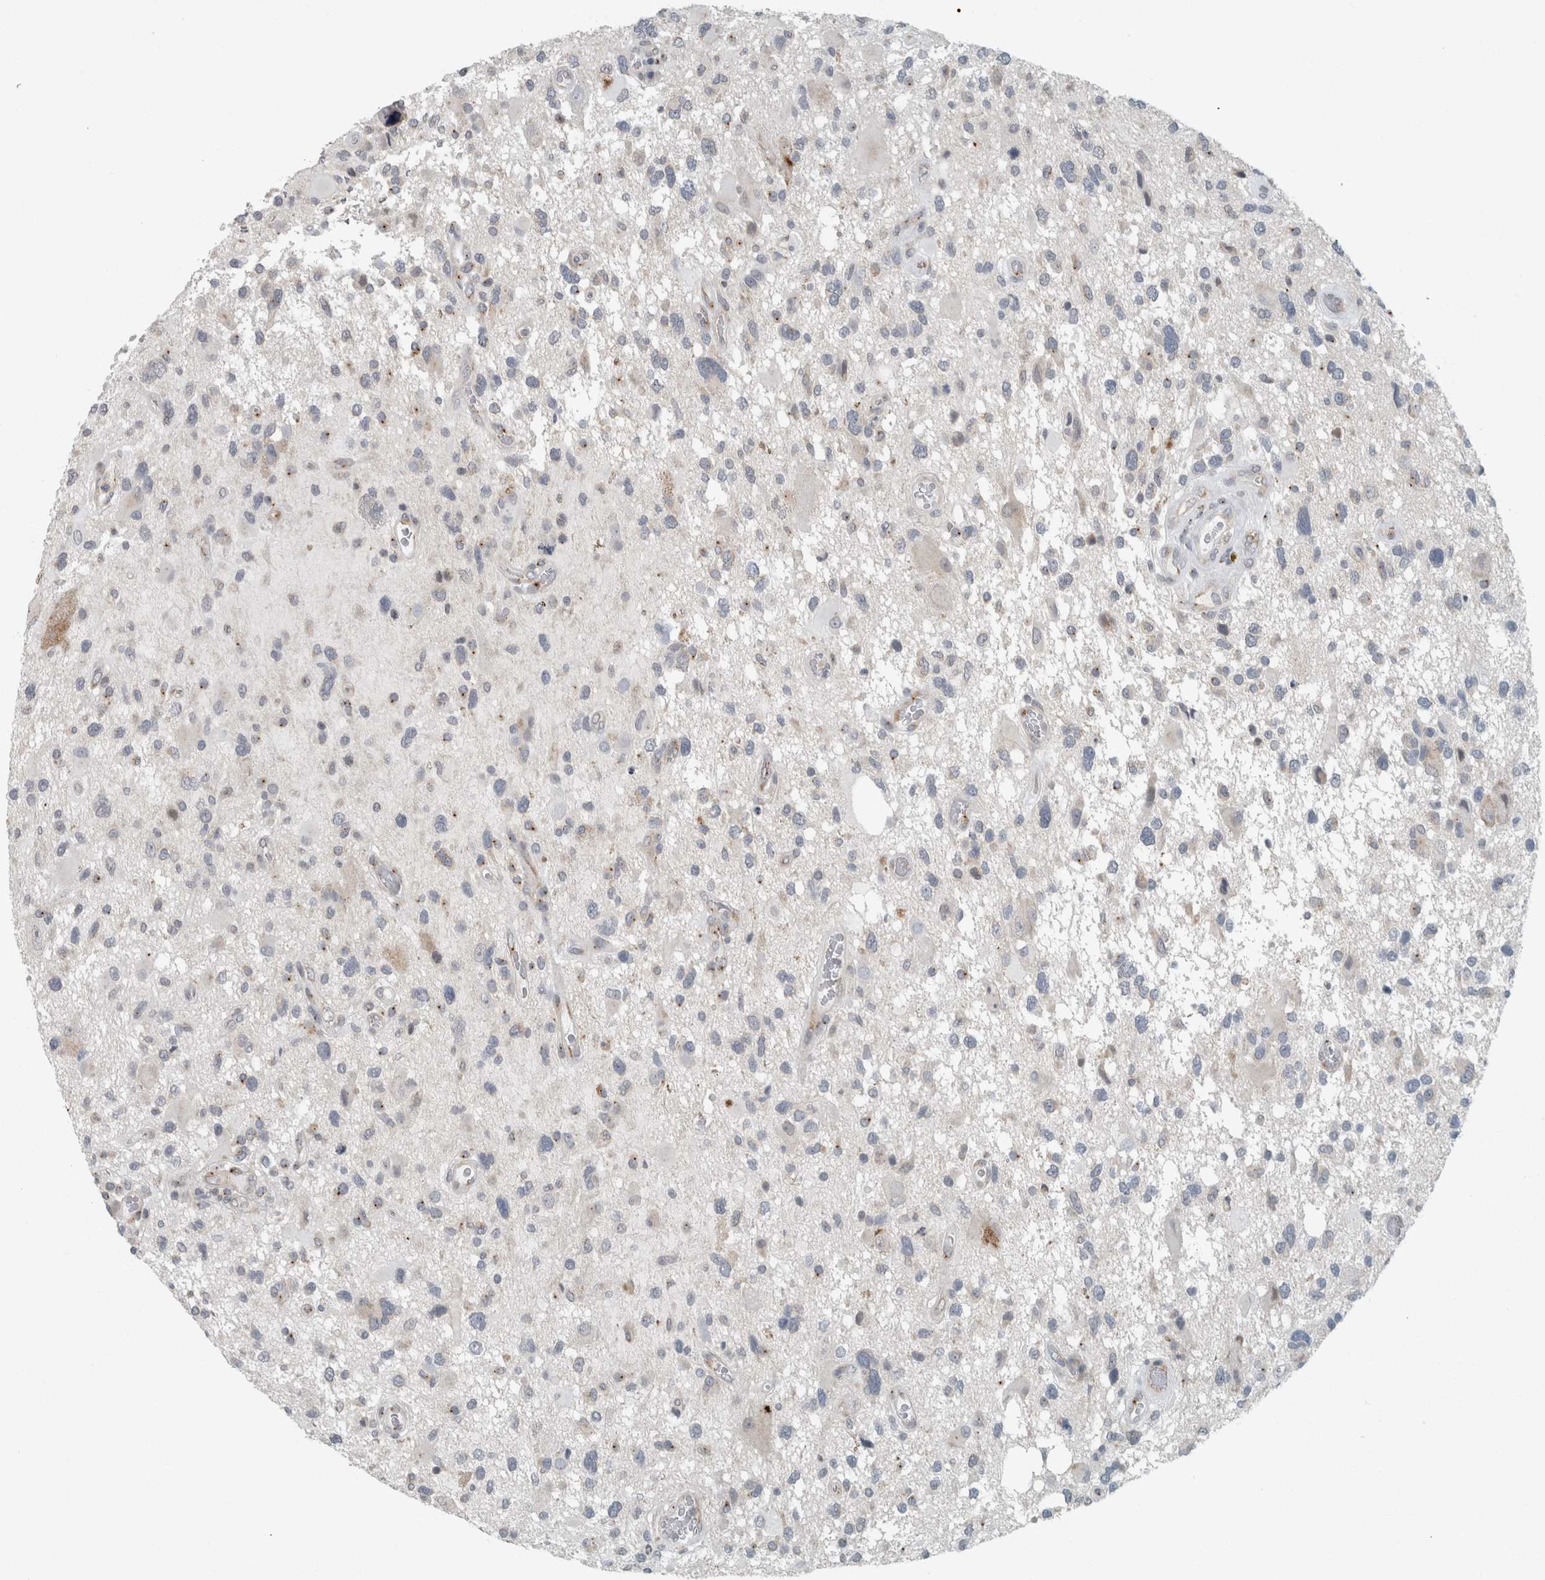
{"staining": {"intensity": "weak", "quantity": "<25%", "location": "cytoplasmic/membranous"}, "tissue": "glioma", "cell_type": "Tumor cells", "image_type": "cancer", "snomed": [{"axis": "morphology", "description": "Glioma, malignant, High grade"}, {"axis": "topography", "description": "Brain"}], "caption": "IHC histopathology image of neoplastic tissue: glioma stained with DAB (3,3'-diaminobenzidine) shows no significant protein staining in tumor cells.", "gene": "KIF1C", "patient": {"sex": "male", "age": 33}}